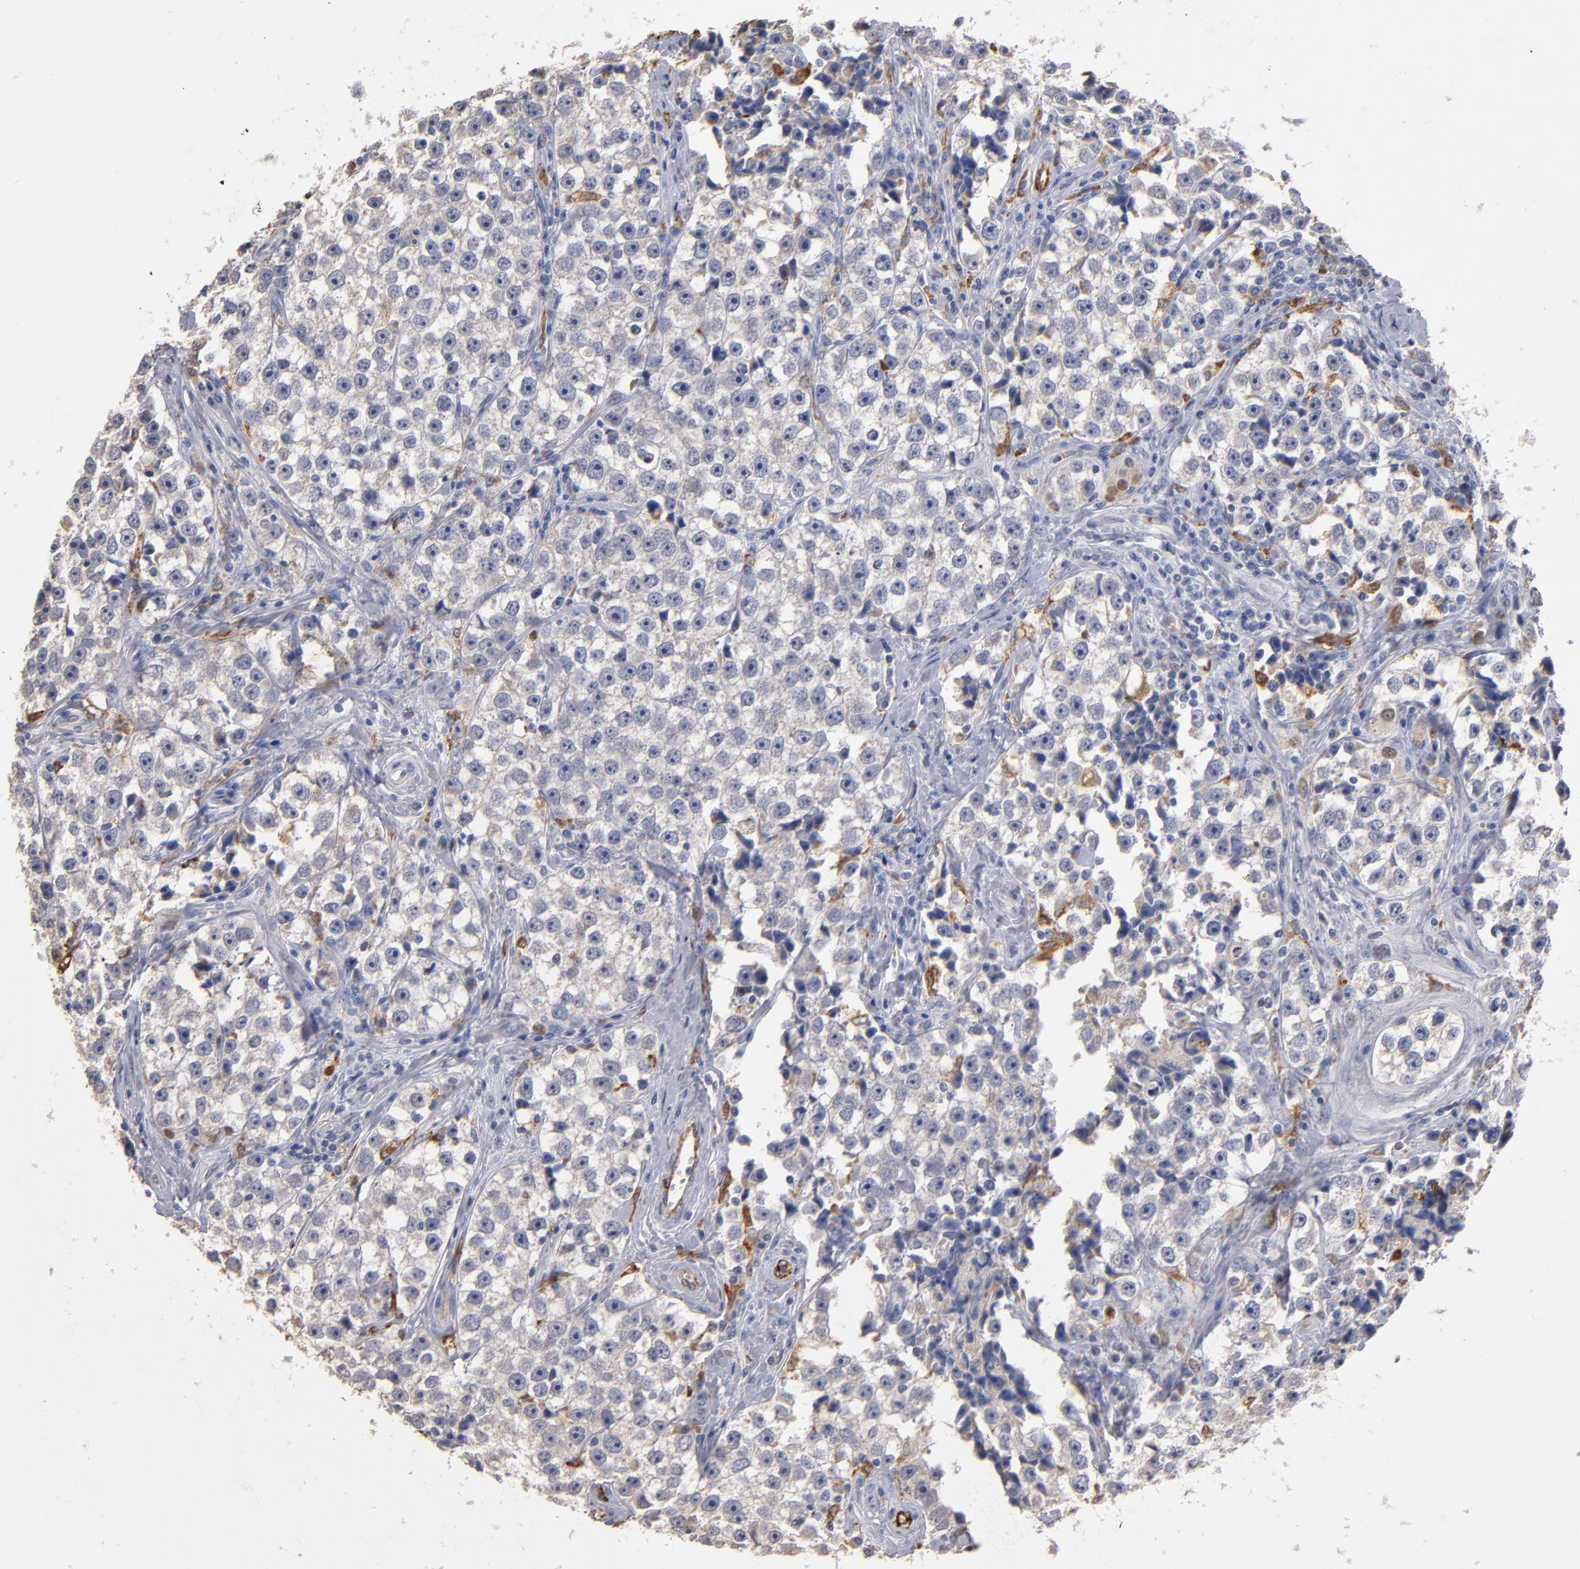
{"staining": {"intensity": "negative", "quantity": "none", "location": "none"}, "tissue": "testis cancer", "cell_type": "Tumor cells", "image_type": "cancer", "snomed": [{"axis": "morphology", "description": "Seminoma, NOS"}, {"axis": "topography", "description": "Testis"}], "caption": "High power microscopy image of an IHC histopathology image of testis cancer (seminoma), revealing no significant expression in tumor cells.", "gene": "SELP", "patient": {"sex": "male", "age": 32}}